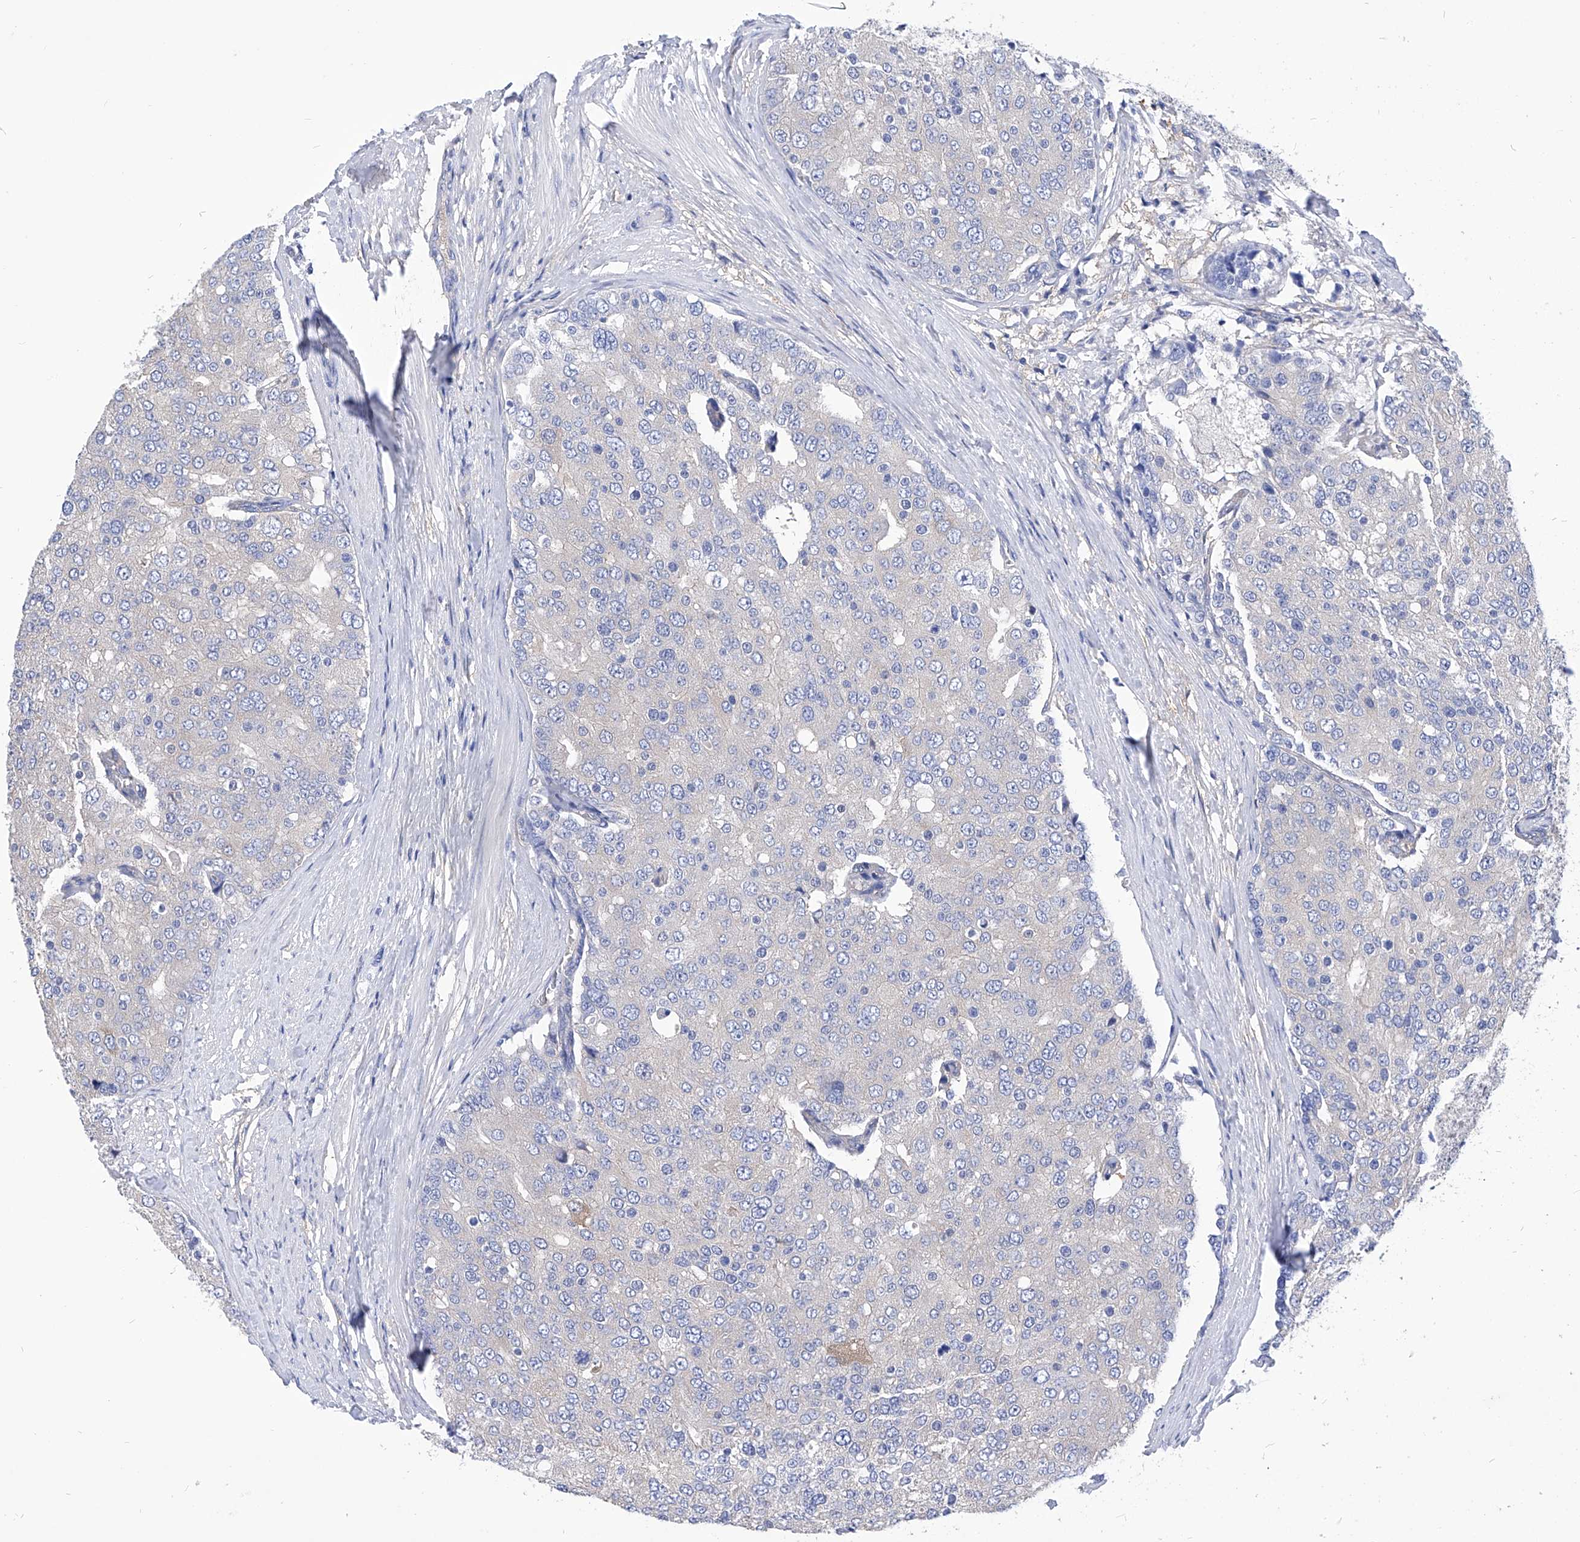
{"staining": {"intensity": "negative", "quantity": "none", "location": "none"}, "tissue": "prostate cancer", "cell_type": "Tumor cells", "image_type": "cancer", "snomed": [{"axis": "morphology", "description": "Adenocarcinoma, High grade"}, {"axis": "topography", "description": "Prostate"}], "caption": "Prostate cancer (high-grade adenocarcinoma) was stained to show a protein in brown. There is no significant expression in tumor cells. (Brightfield microscopy of DAB (3,3'-diaminobenzidine) immunohistochemistry at high magnification).", "gene": "XPNPEP1", "patient": {"sex": "male", "age": 50}}